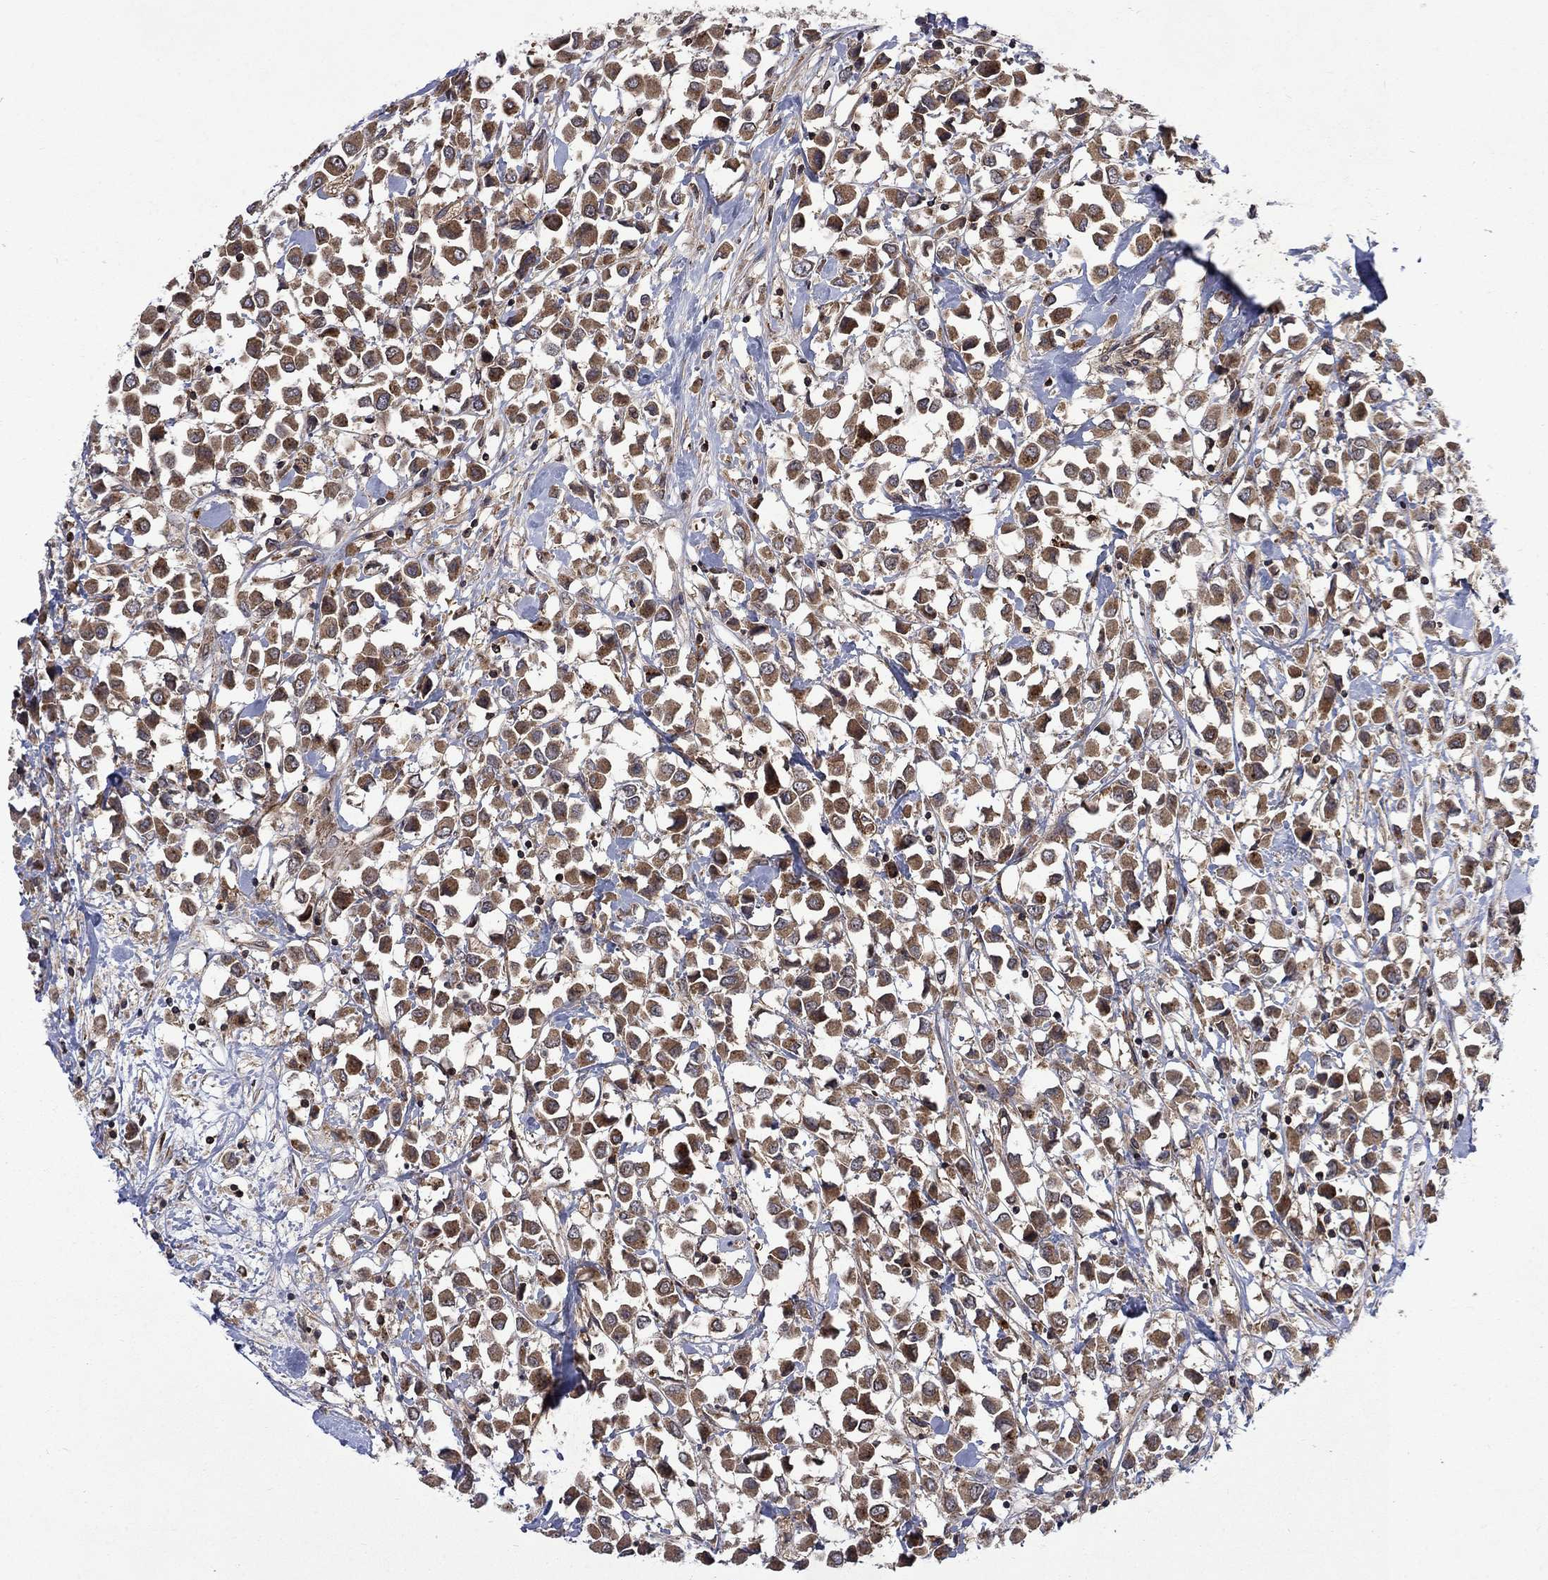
{"staining": {"intensity": "moderate", "quantity": ">75%", "location": "cytoplasmic/membranous"}, "tissue": "breast cancer", "cell_type": "Tumor cells", "image_type": "cancer", "snomed": [{"axis": "morphology", "description": "Duct carcinoma"}, {"axis": "topography", "description": "Breast"}], "caption": "About >75% of tumor cells in human breast cancer exhibit moderate cytoplasmic/membranous protein expression as visualized by brown immunohistochemical staining.", "gene": "TMEM33", "patient": {"sex": "female", "age": 61}}